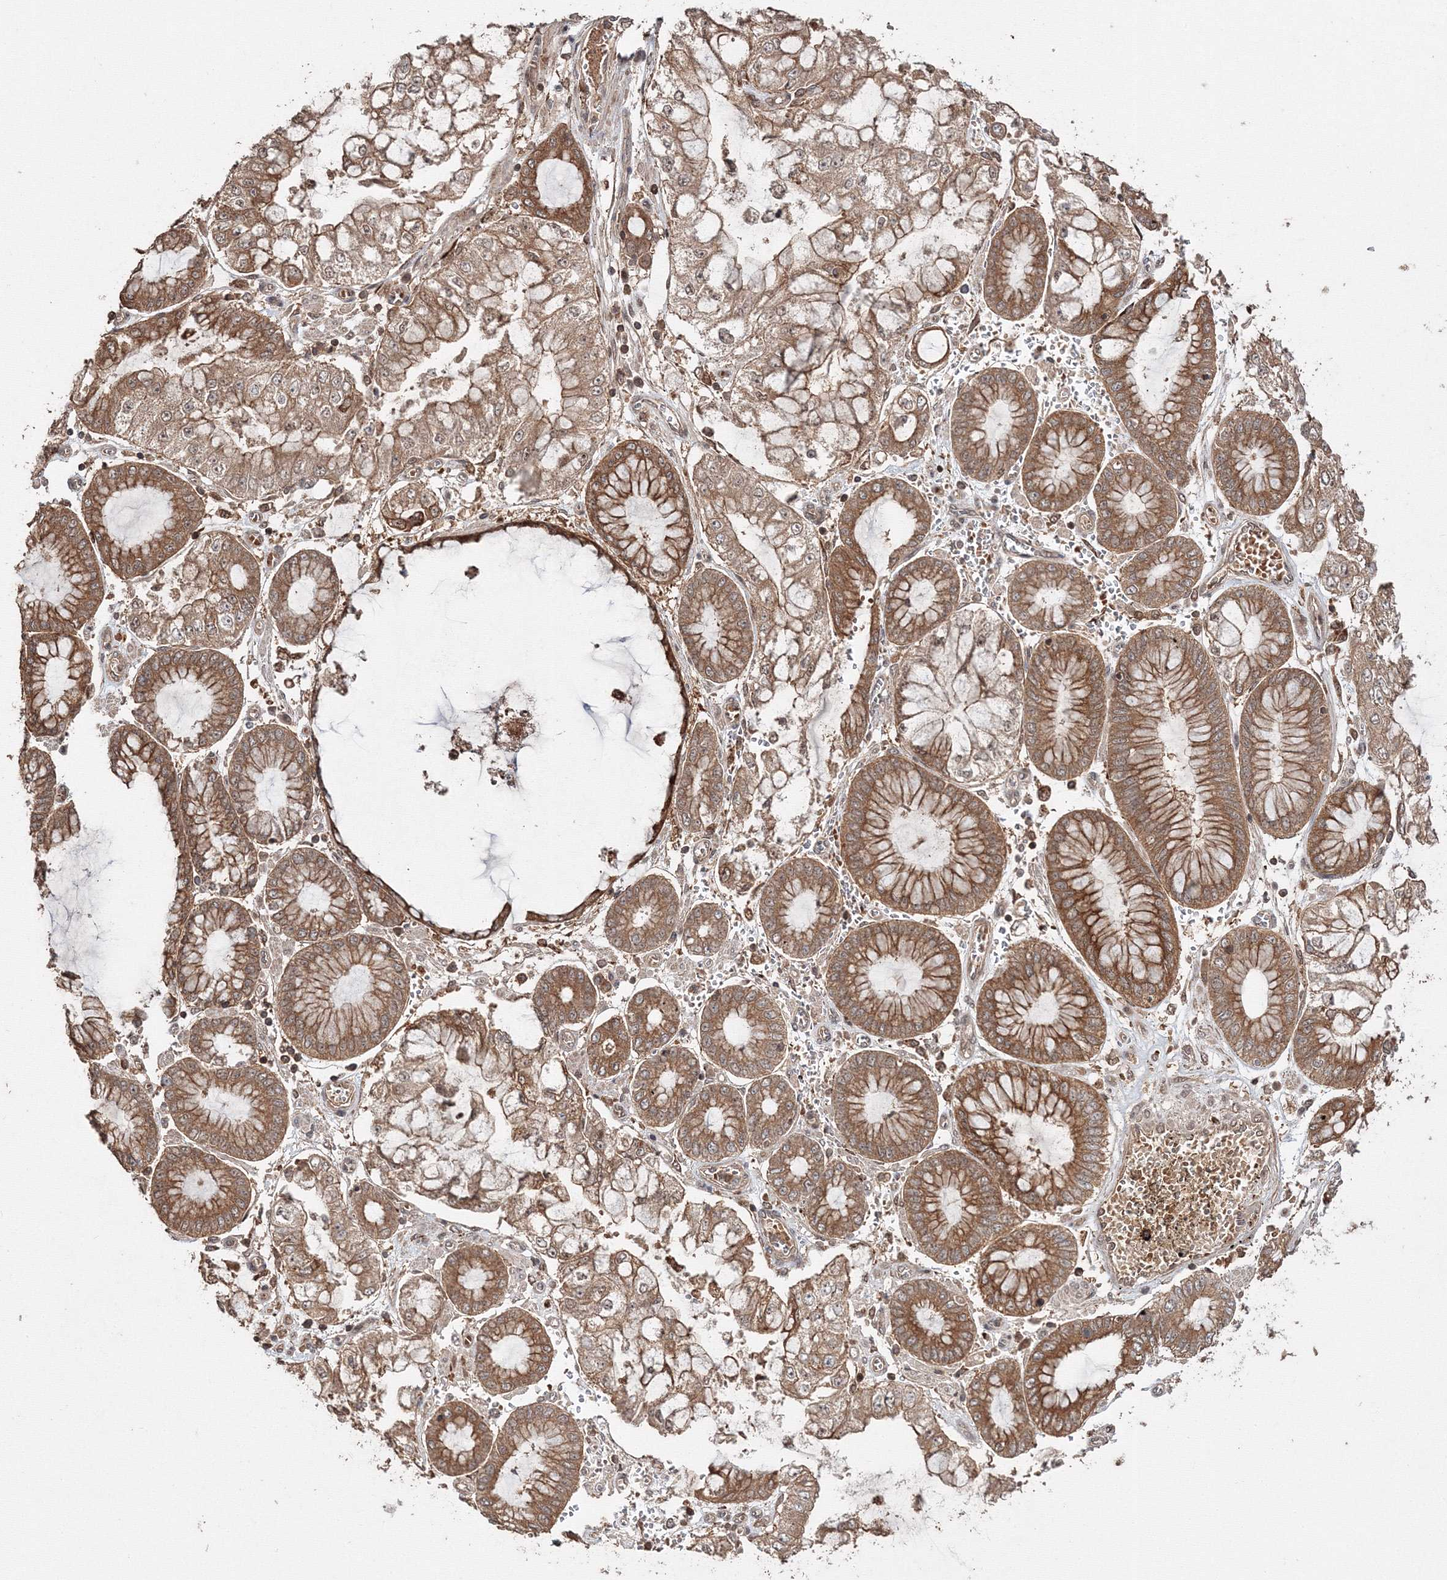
{"staining": {"intensity": "moderate", "quantity": ">75%", "location": "cytoplasmic/membranous"}, "tissue": "stomach cancer", "cell_type": "Tumor cells", "image_type": "cancer", "snomed": [{"axis": "morphology", "description": "Adenocarcinoma, NOS"}, {"axis": "topography", "description": "Stomach"}], "caption": "Tumor cells display medium levels of moderate cytoplasmic/membranous staining in about >75% of cells in adenocarcinoma (stomach).", "gene": "DDO", "patient": {"sex": "male", "age": 76}}